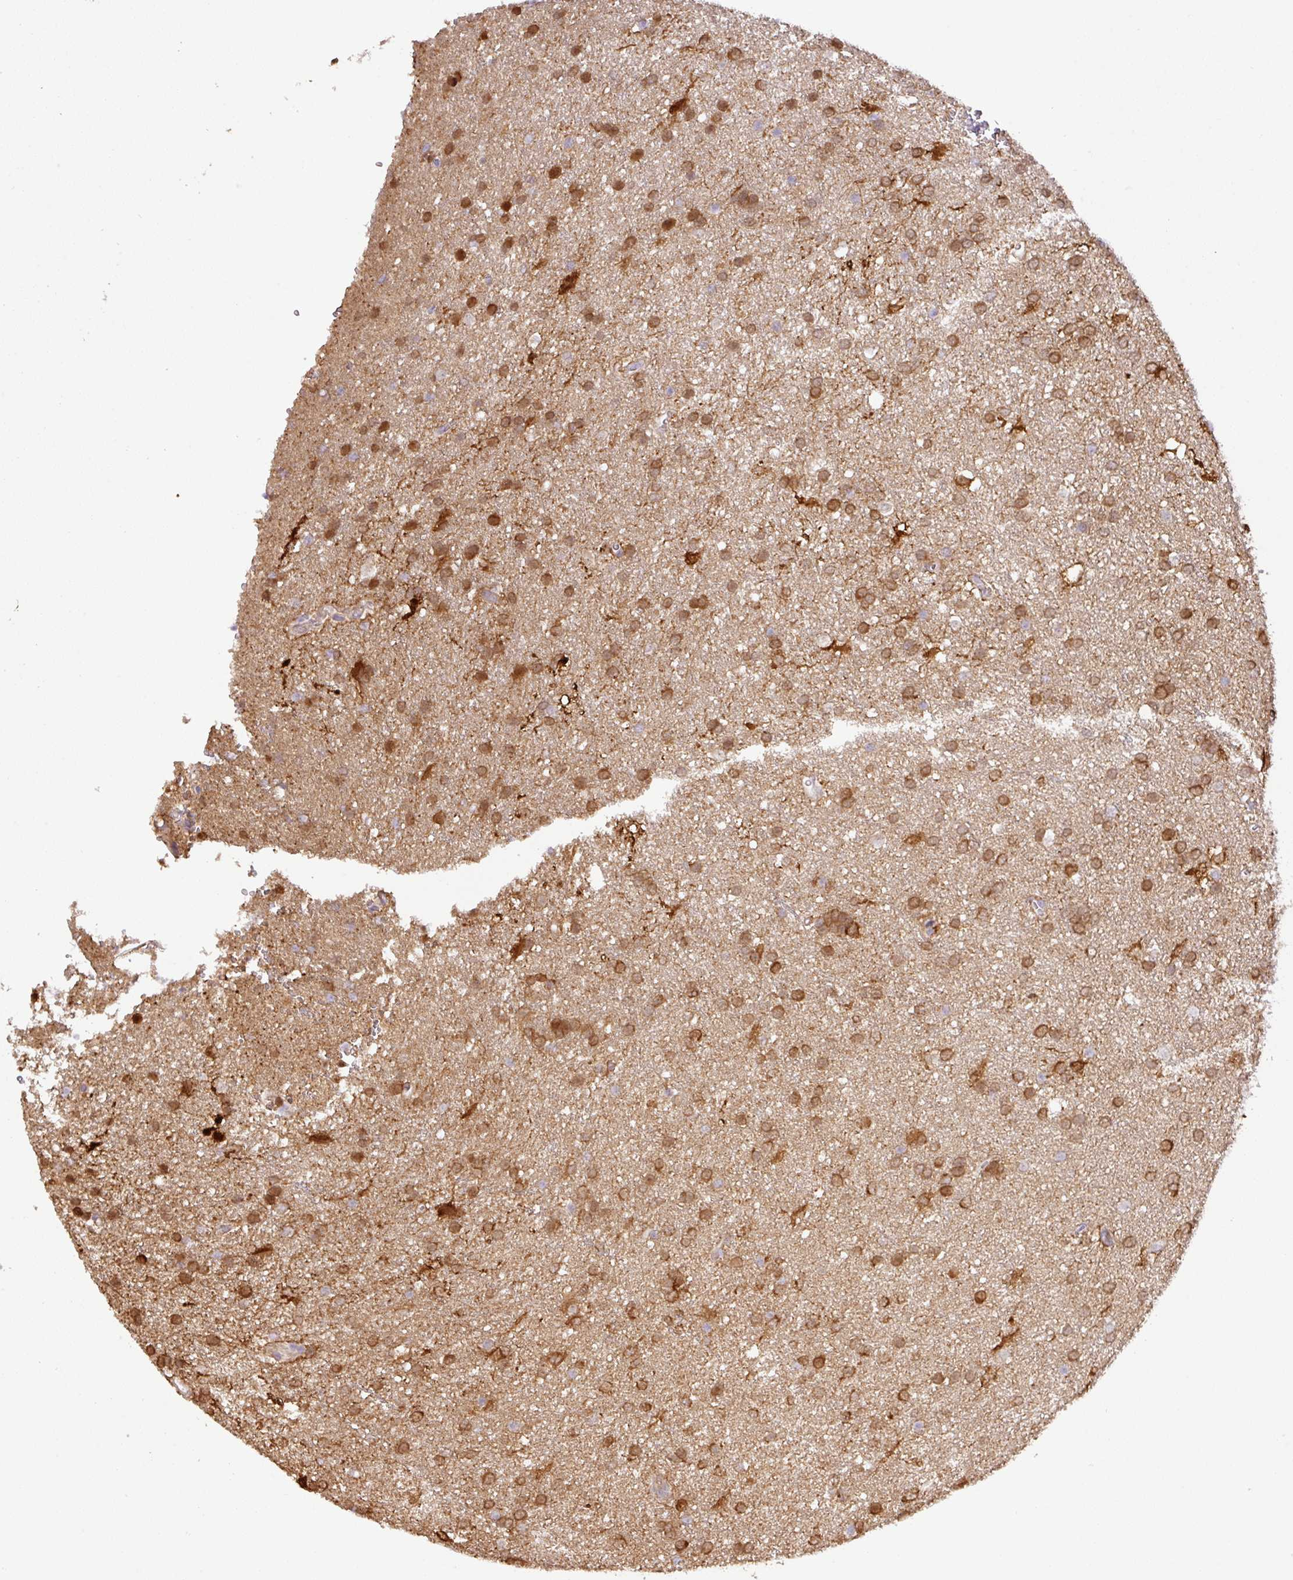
{"staining": {"intensity": "strong", "quantity": "25%-75%", "location": "cytoplasmic/membranous"}, "tissue": "glioma", "cell_type": "Tumor cells", "image_type": "cancer", "snomed": [{"axis": "morphology", "description": "Glioma, malignant, Low grade"}, {"axis": "topography", "description": "Brain"}], "caption": "Strong cytoplasmic/membranous staining for a protein is present in approximately 25%-75% of tumor cells of low-grade glioma (malignant) using immunohistochemistry.", "gene": "GCNT7", "patient": {"sex": "female", "age": 33}}